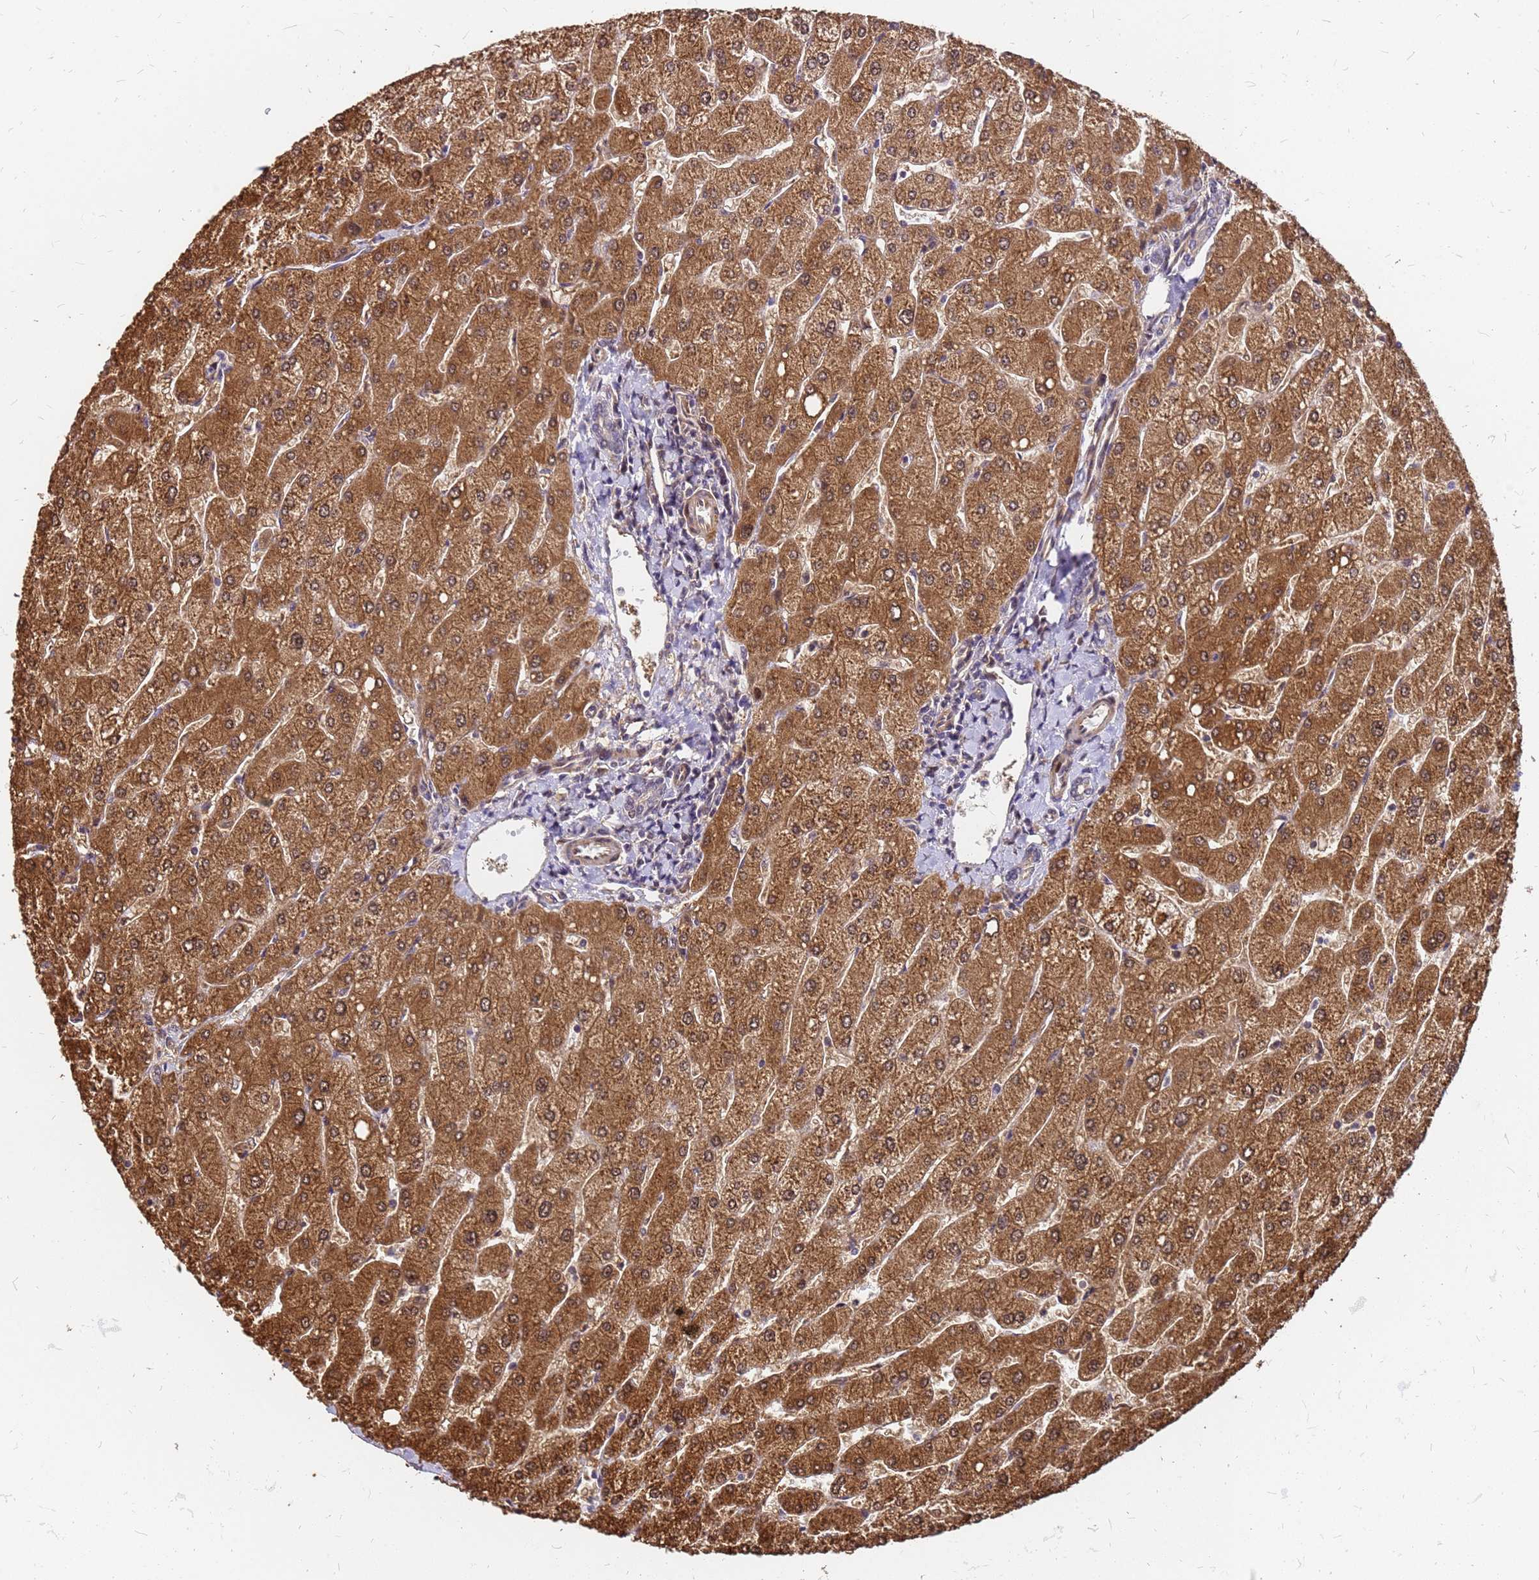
{"staining": {"intensity": "weak", "quantity": "25%-75%", "location": "cytoplasmic/membranous"}, "tissue": "liver", "cell_type": "Cholangiocytes", "image_type": "normal", "snomed": [{"axis": "morphology", "description": "Normal tissue, NOS"}, {"axis": "topography", "description": "Liver"}], "caption": "Protein staining of normal liver demonstrates weak cytoplasmic/membranous expression in approximately 25%-75% of cholangiocytes. (DAB = brown stain, brightfield microscopy at high magnification).", "gene": "GPATCH8", "patient": {"sex": "male", "age": 55}}